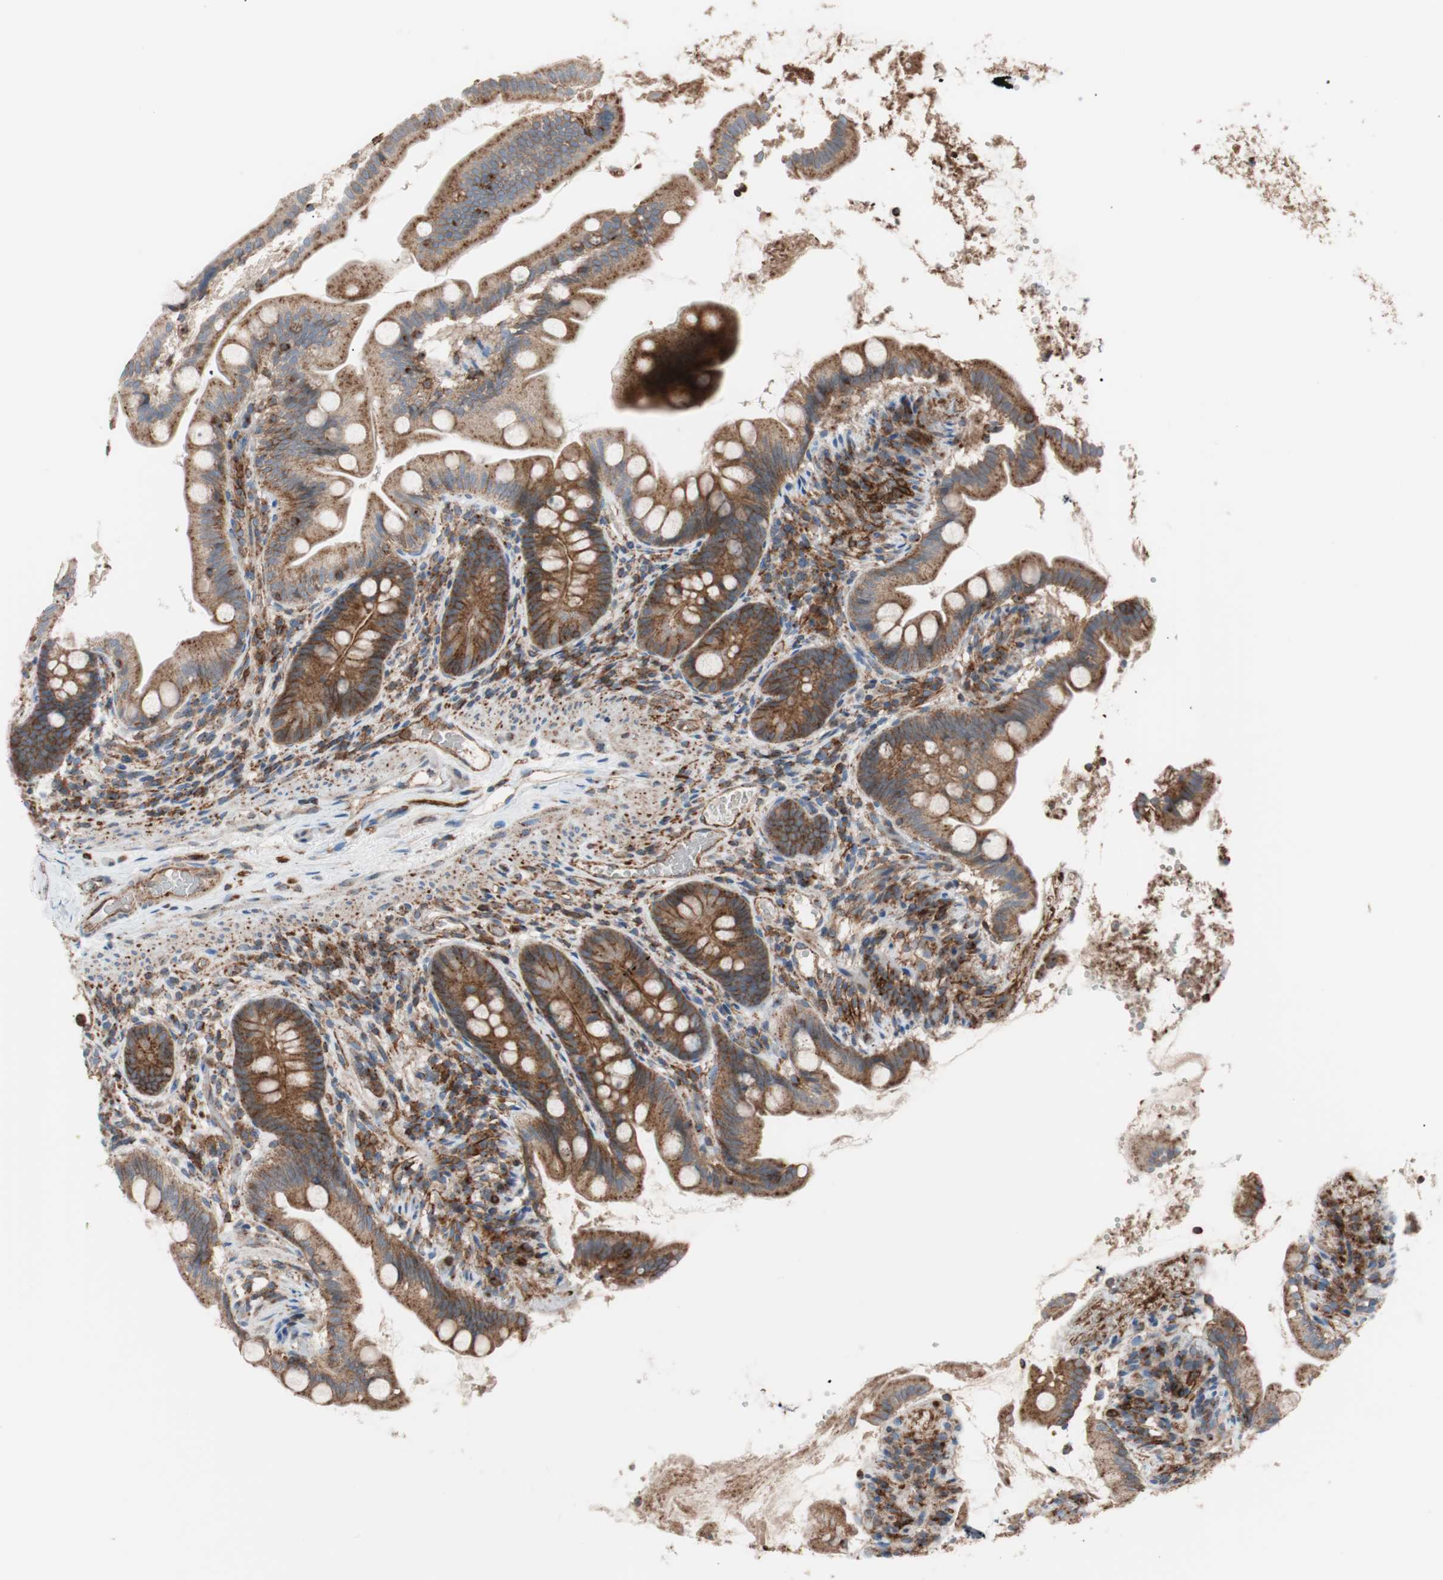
{"staining": {"intensity": "strong", "quantity": ">75%", "location": "cytoplasmic/membranous"}, "tissue": "small intestine", "cell_type": "Glandular cells", "image_type": "normal", "snomed": [{"axis": "morphology", "description": "Normal tissue, NOS"}, {"axis": "topography", "description": "Small intestine"}], "caption": "A high amount of strong cytoplasmic/membranous expression is appreciated in approximately >75% of glandular cells in unremarkable small intestine. The staining is performed using DAB brown chromogen to label protein expression. The nuclei are counter-stained blue using hematoxylin.", "gene": "FLOT2", "patient": {"sex": "female", "age": 56}}